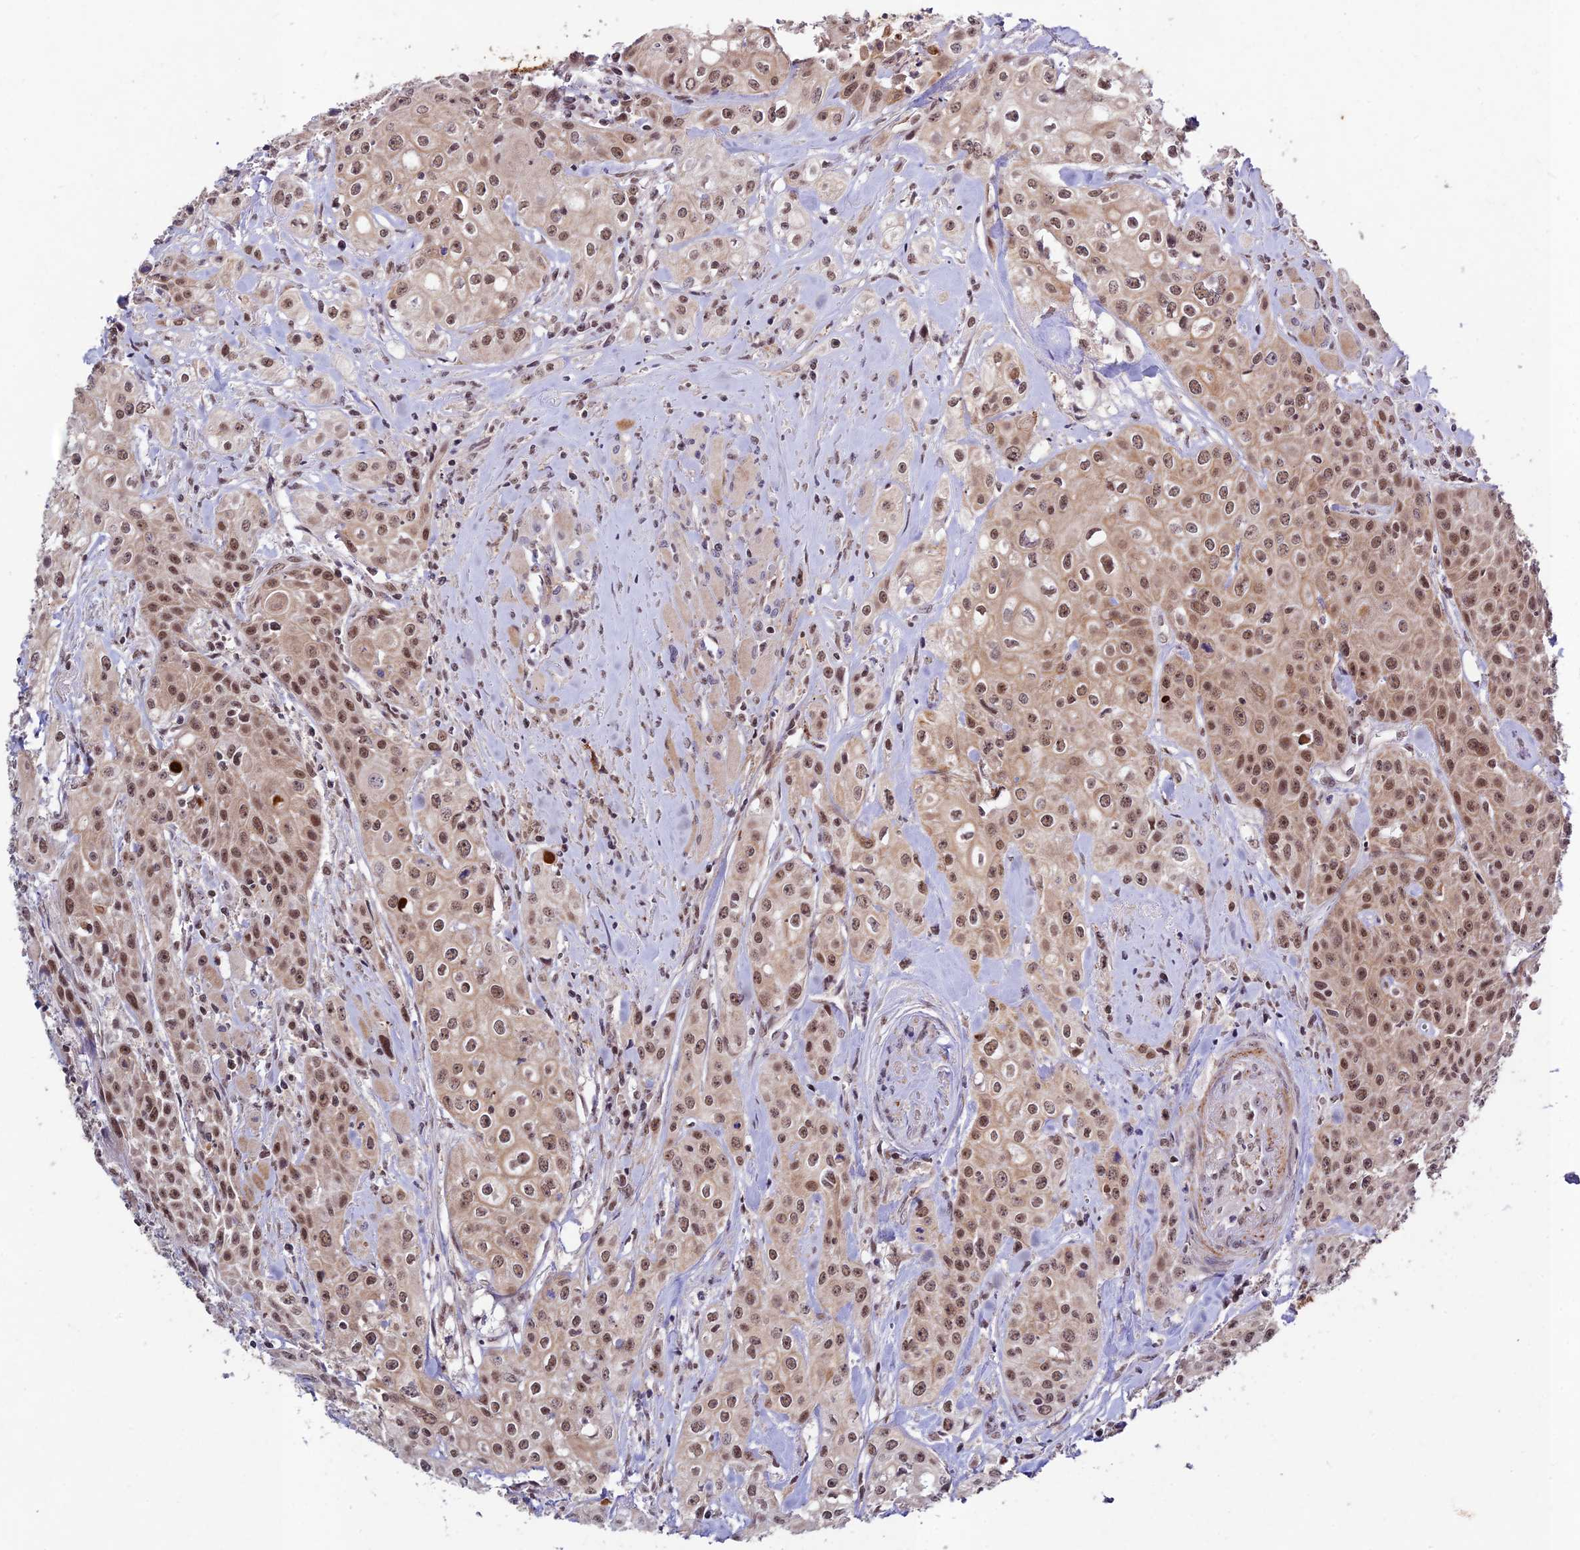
{"staining": {"intensity": "moderate", "quantity": ">75%", "location": "nuclear"}, "tissue": "head and neck cancer", "cell_type": "Tumor cells", "image_type": "cancer", "snomed": [{"axis": "morphology", "description": "Squamous cell carcinoma, NOS"}, {"axis": "topography", "description": "Oral tissue"}, {"axis": "topography", "description": "Head-Neck"}], "caption": "Immunohistochemistry (IHC) of head and neck cancer (squamous cell carcinoma) demonstrates medium levels of moderate nuclear positivity in about >75% of tumor cells.", "gene": "RAVER1", "patient": {"sex": "female", "age": 82}}